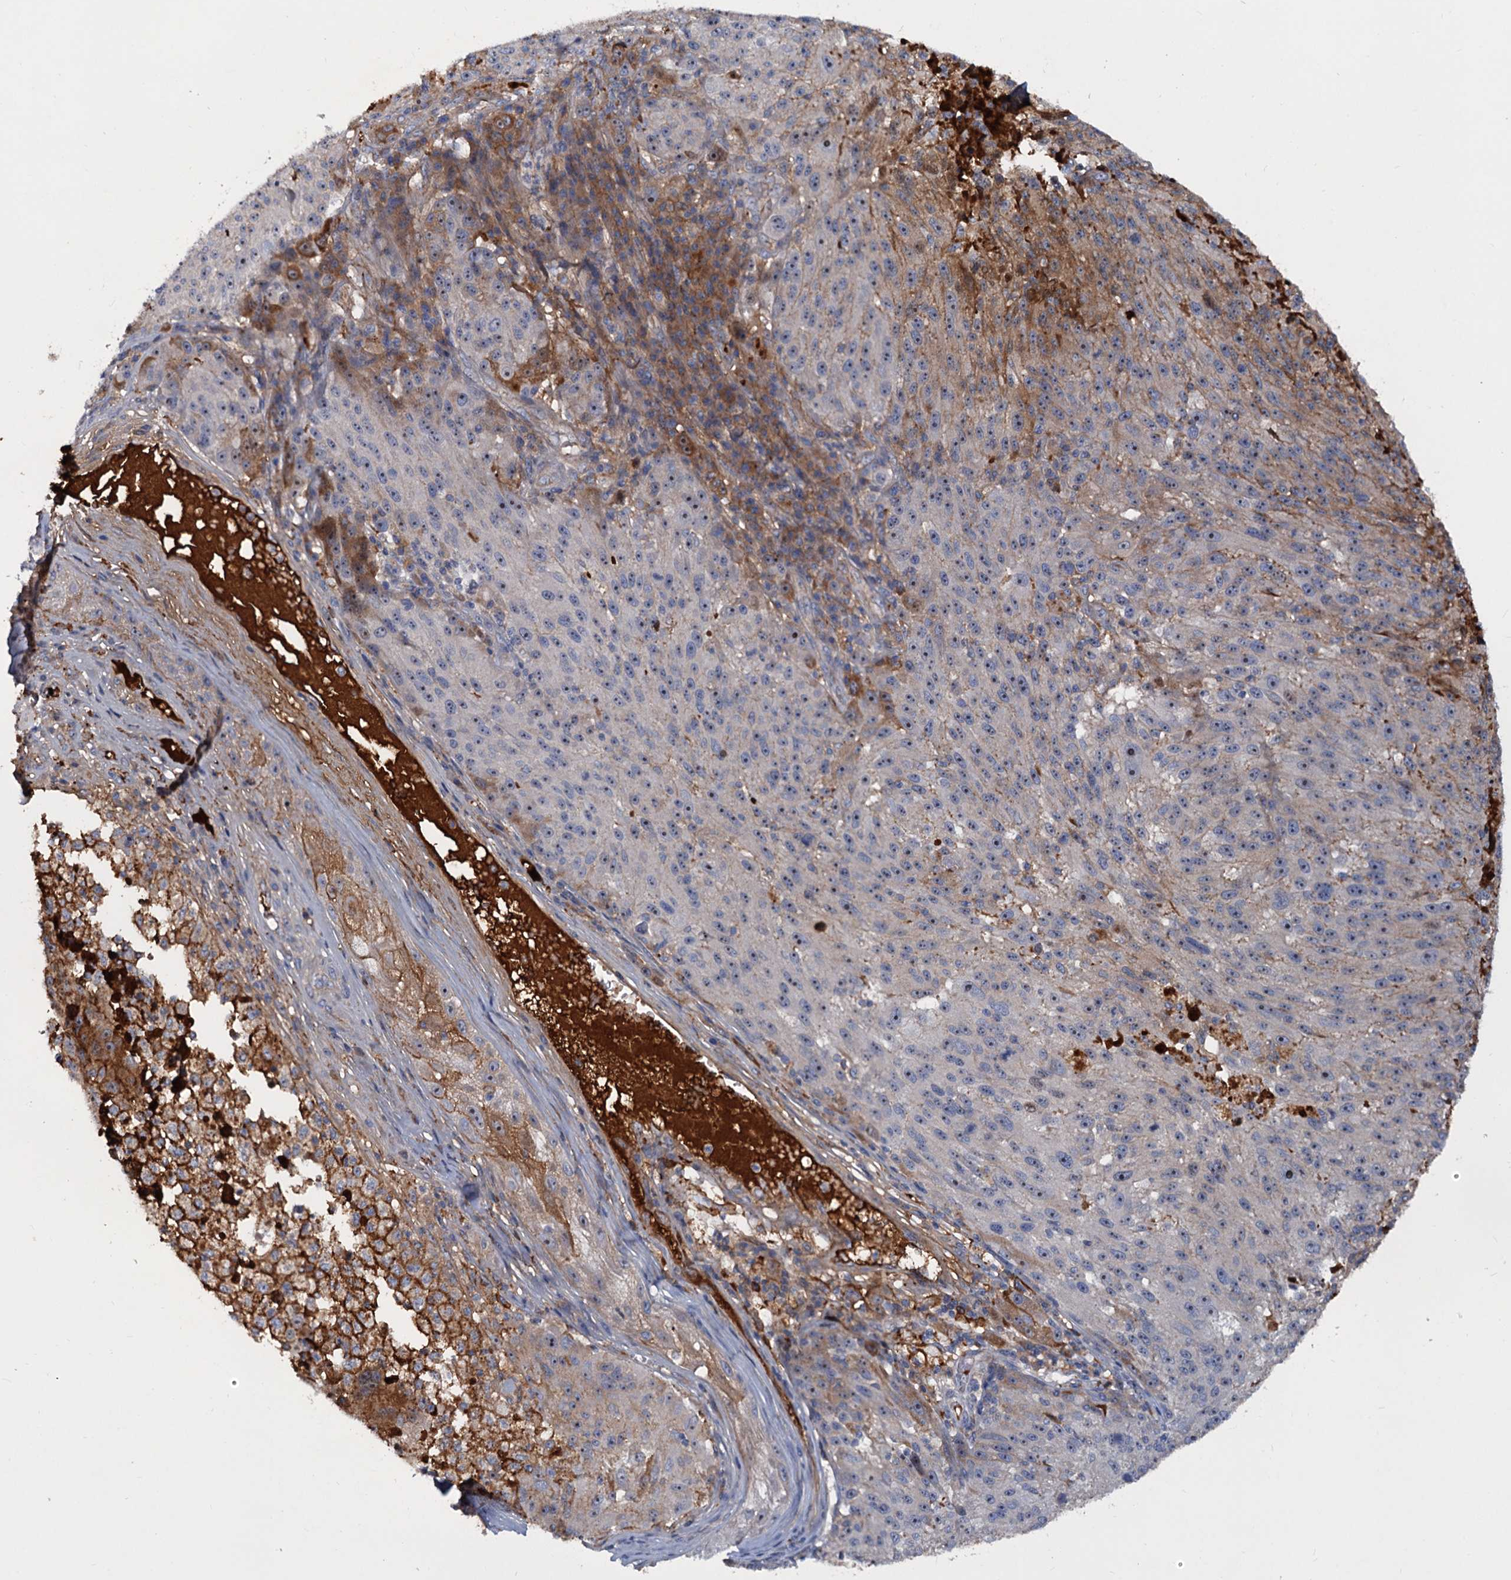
{"staining": {"intensity": "moderate", "quantity": "<25%", "location": "cytoplasmic/membranous"}, "tissue": "melanoma", "cell_type": "Tumor cells", "image_type": "cancer", "snomed": [{"axis": "morphology", "description": "Malignant melanoma, NOS"}, {"axis": "topography", "description": "Skin"}], "caption": "IHC image of human malignant melanoma stained for a protein (brown), which reveals low levels of moderate cytoplasmic/membranous staining in approximately <25% of tumor cells.", "gene": "CHRD", "patient": {"sex": "male", "age": 53}}